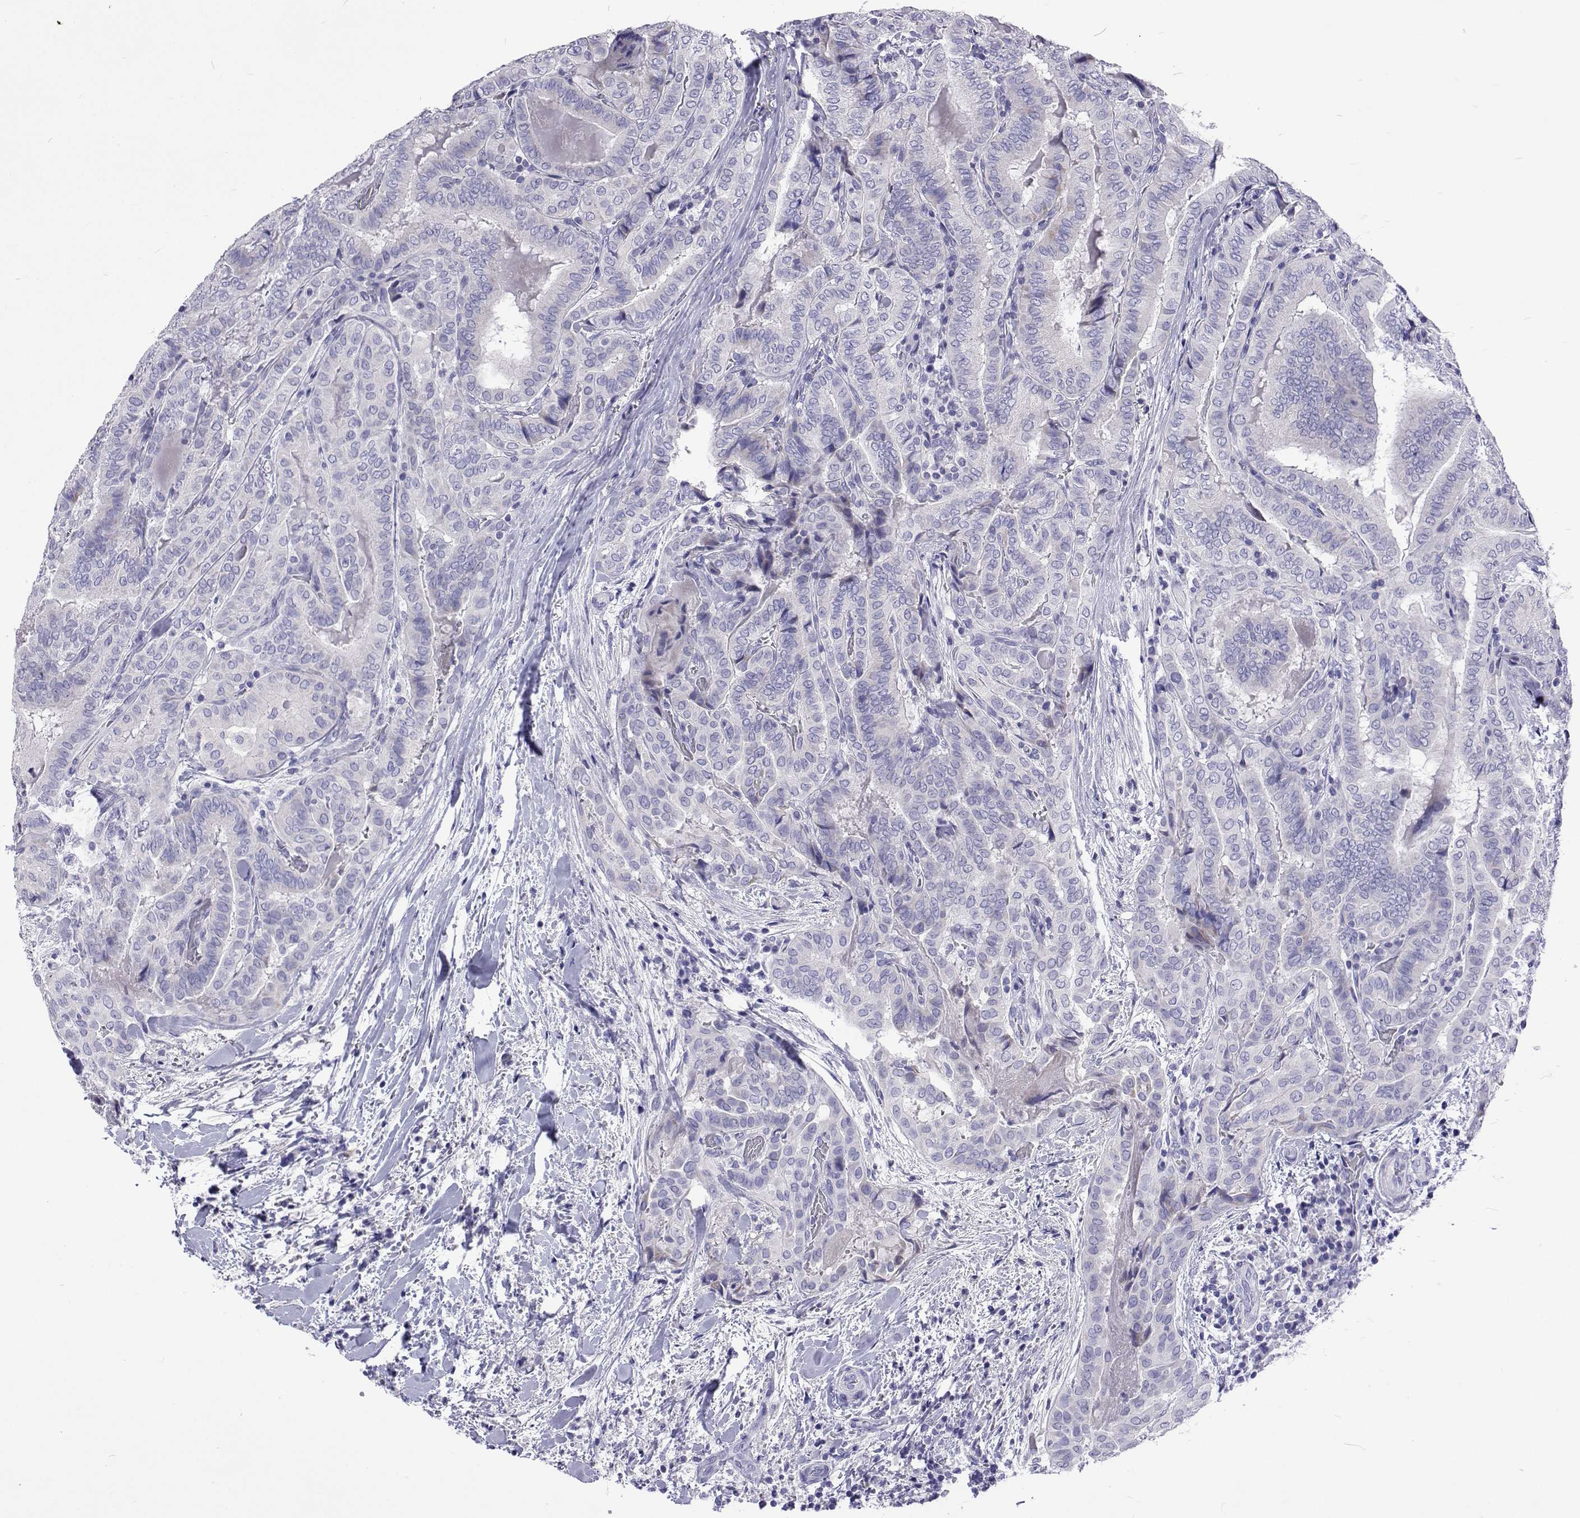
{"staining": {"intensity": "negative", "quantity": "none", "location": "none"}, "tissue": "thyroid cancer", "cell_type": "Tumor cells", "image_type": "cancer", "snomed": [{"axis": "morphology", "description": "Papillary adenocarcinoma, NOS"}, {"axis": "topography", "description": "Thyroid gland"}], "caption": "This is an IHC image of human thyroid cancer. There is no positivity in tumor cells.", "gene": "UMODL1", "patient": {"sex": "female", "age": 61}}